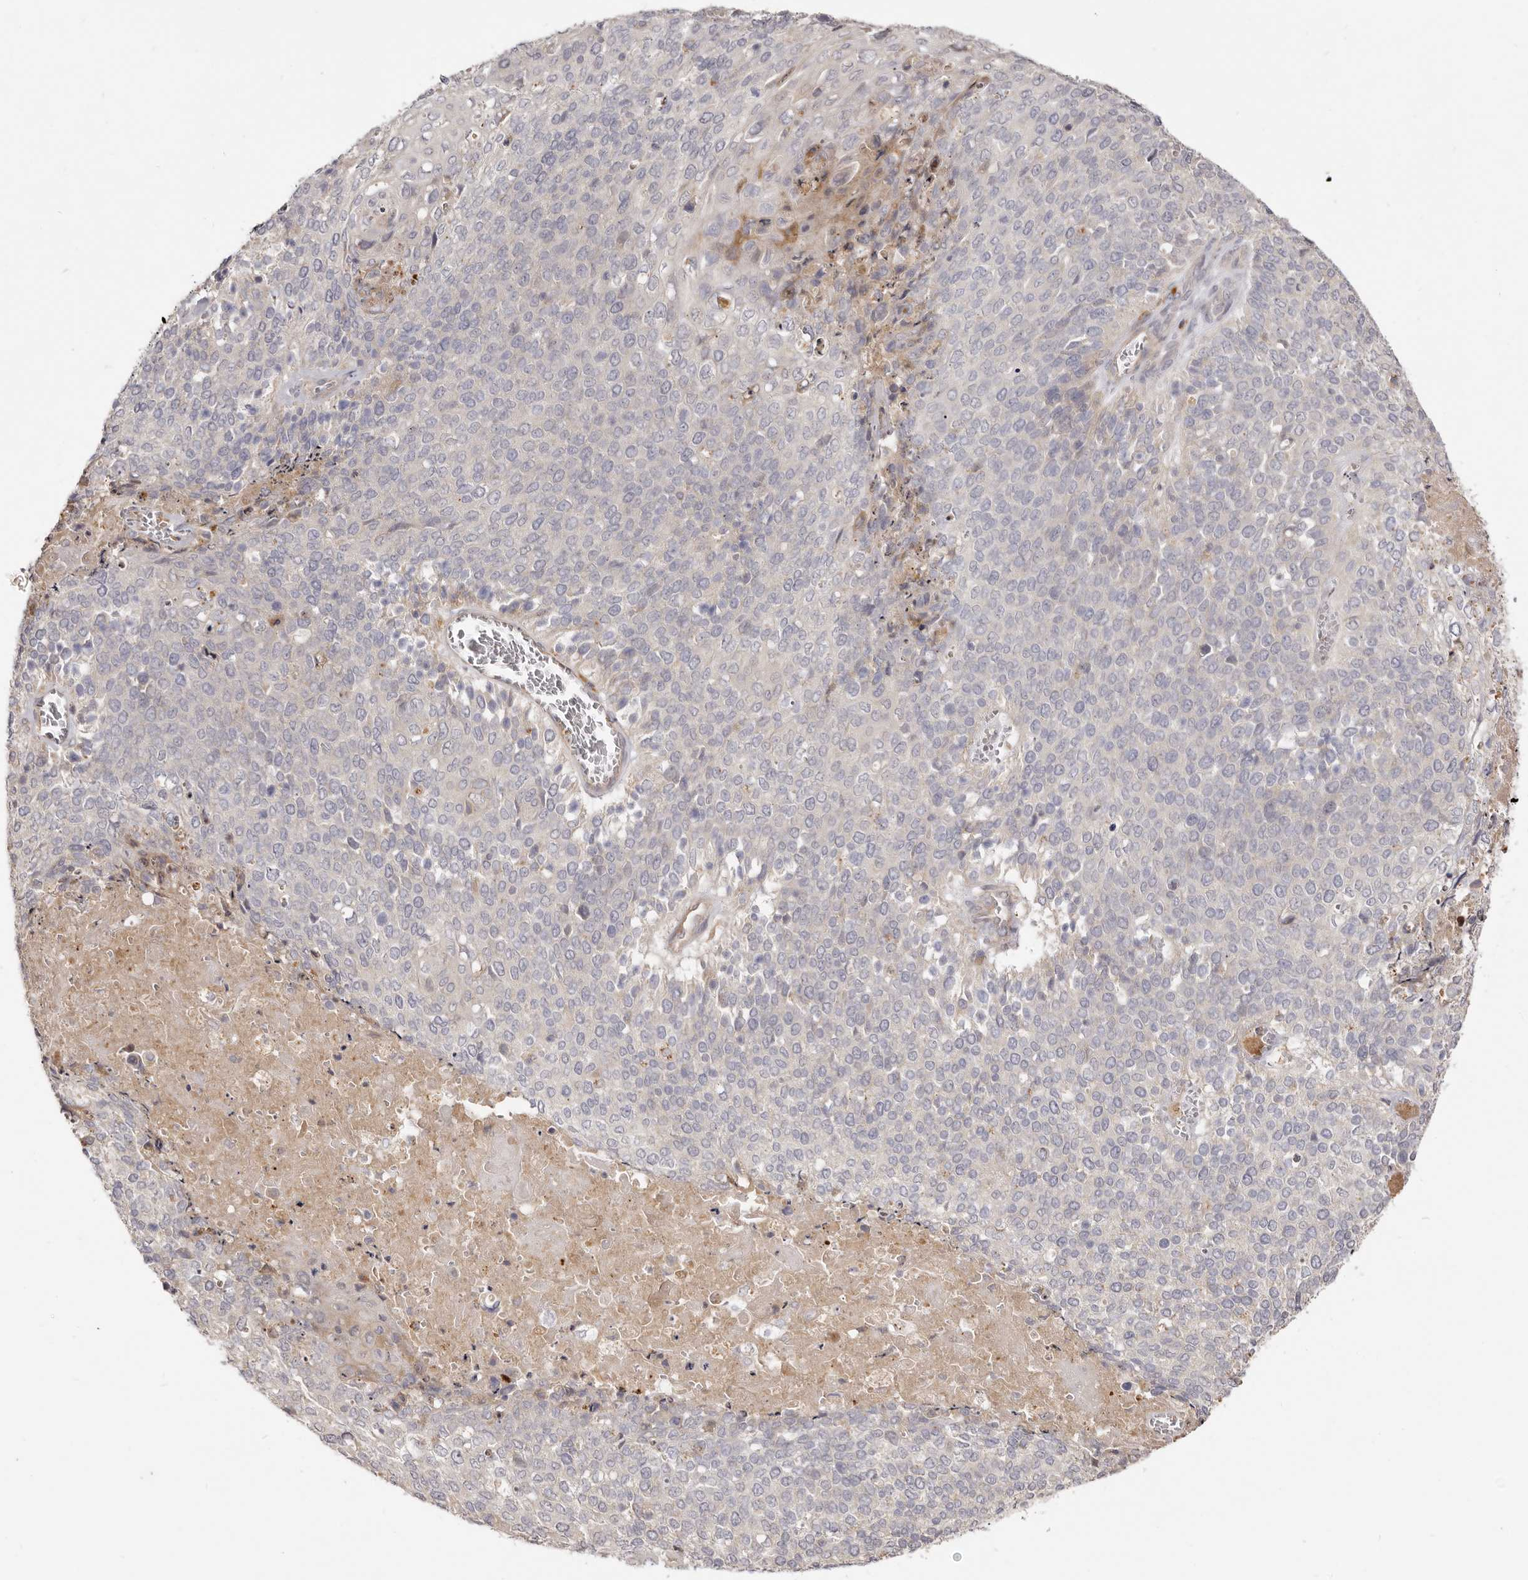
{"staining": {"intensity": "negative", "quantity": "none", "location": "none"}, "tissue": "cervical cancer", "cell_type": "Tumor cells", "image_type": "cancer", "snomed": [{"axis": "morphology", "description": "Squamous cell carcinoma, NOS"}, {"axis": "topography", "description": "Cervix"}], "caption": "The immunohistochemistry photomicrograph has no significant staining in tumor cells of cervical cancer tissue.", "gene": "ADAMTS9", "patient": {"sex": "female", "age": 39}}